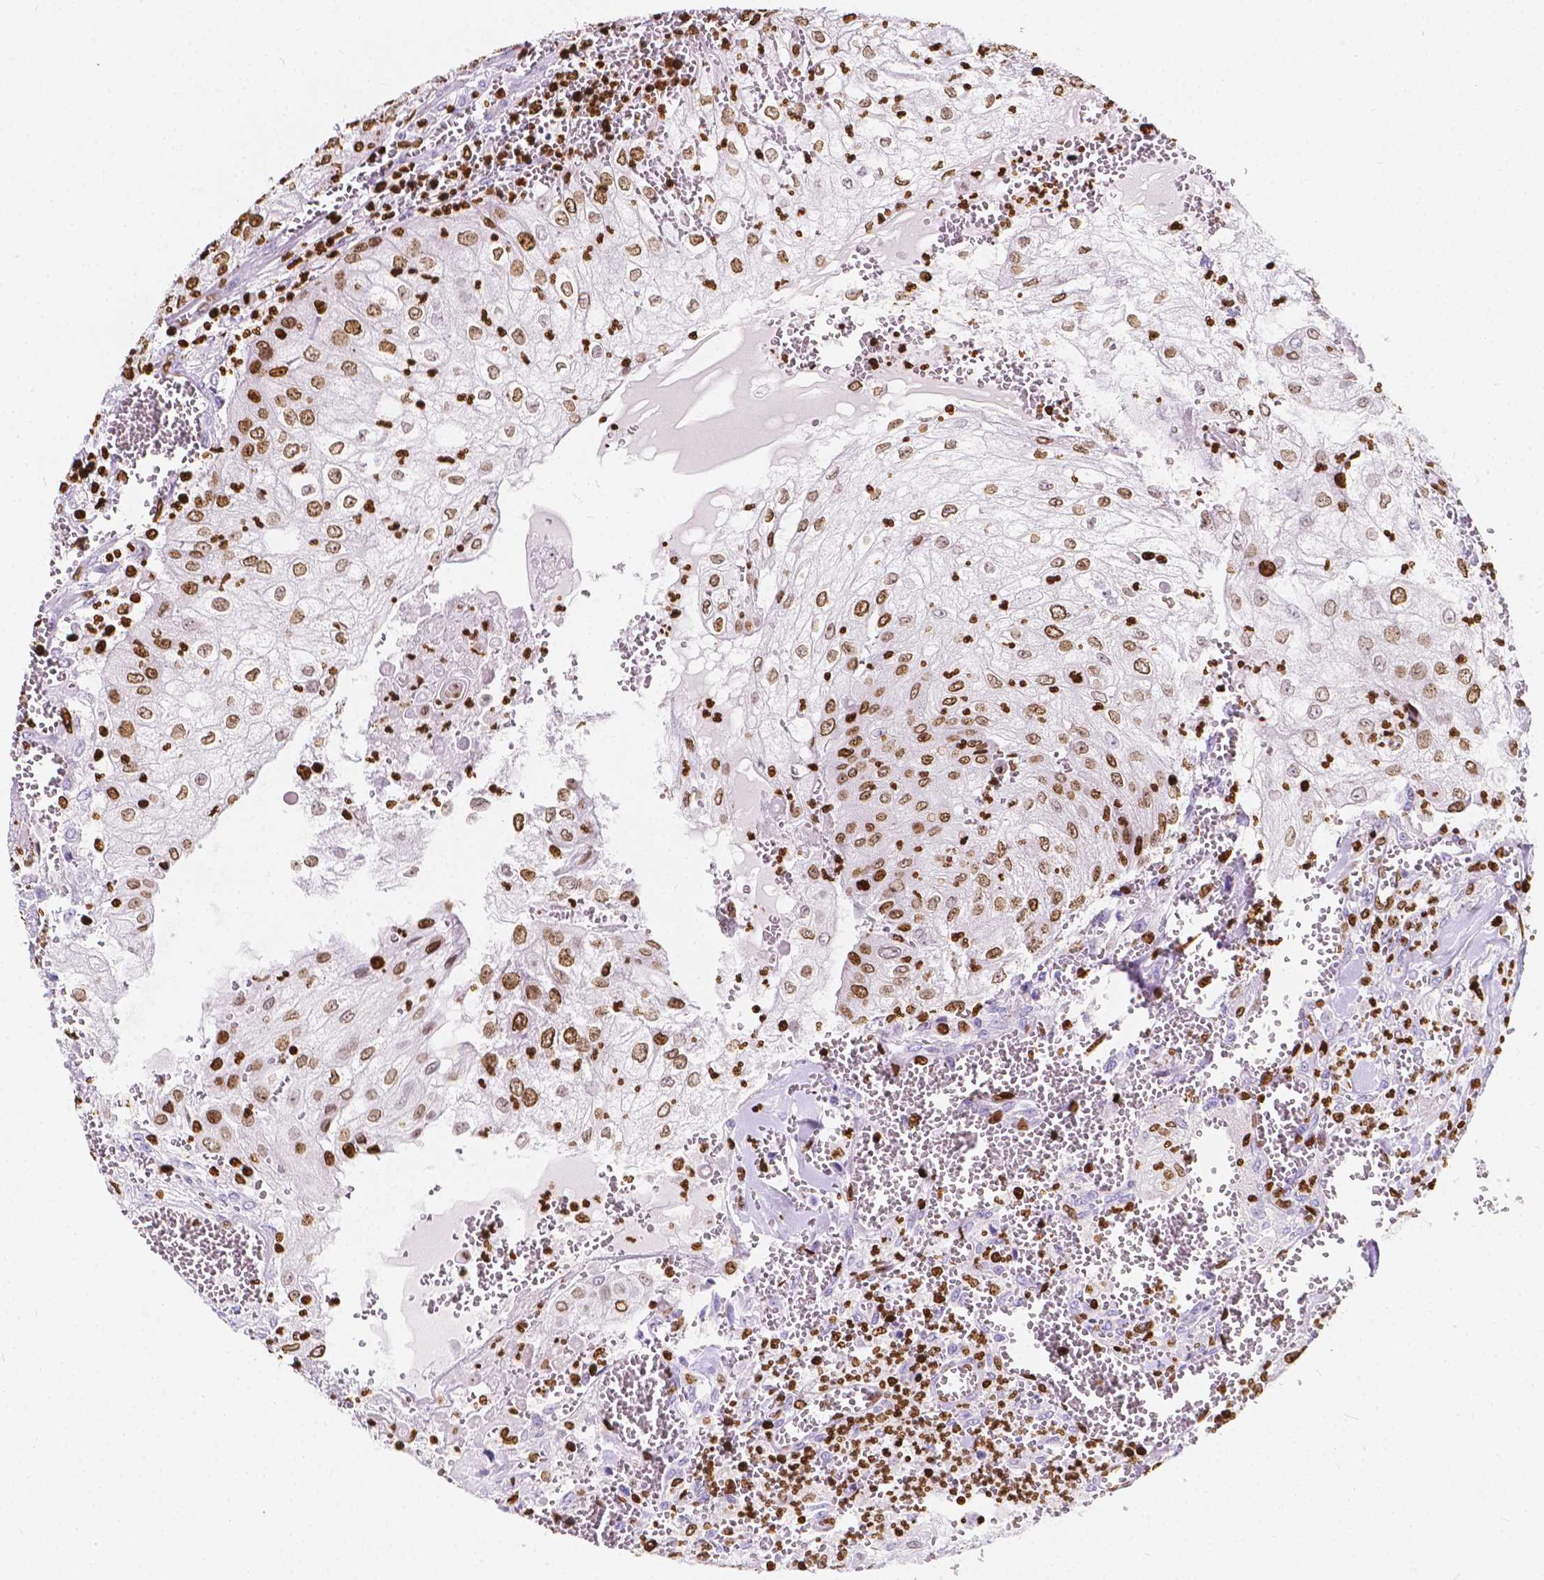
{"staining": {"intensity": "moderate", "quantity": ">75%", "location": "nuclear"}, "tissue": "urothelial cancer", "cell_type": "Tumor cells", "image_type": "cancer", "snomed": [{"axis": "morphology", "description": "Urothelial carcinoma, High grade"}, {"axis": "topography", "description": "Urinary bladder"}], "caption": "Moderate nuclear positivity for a protein is seen in approximately >75% of tumor cells of high-grade urothelial carcinoma using immunohistochemistry.", "gene": "CBY3", "patient": {"sex": "male", "age": 62}}